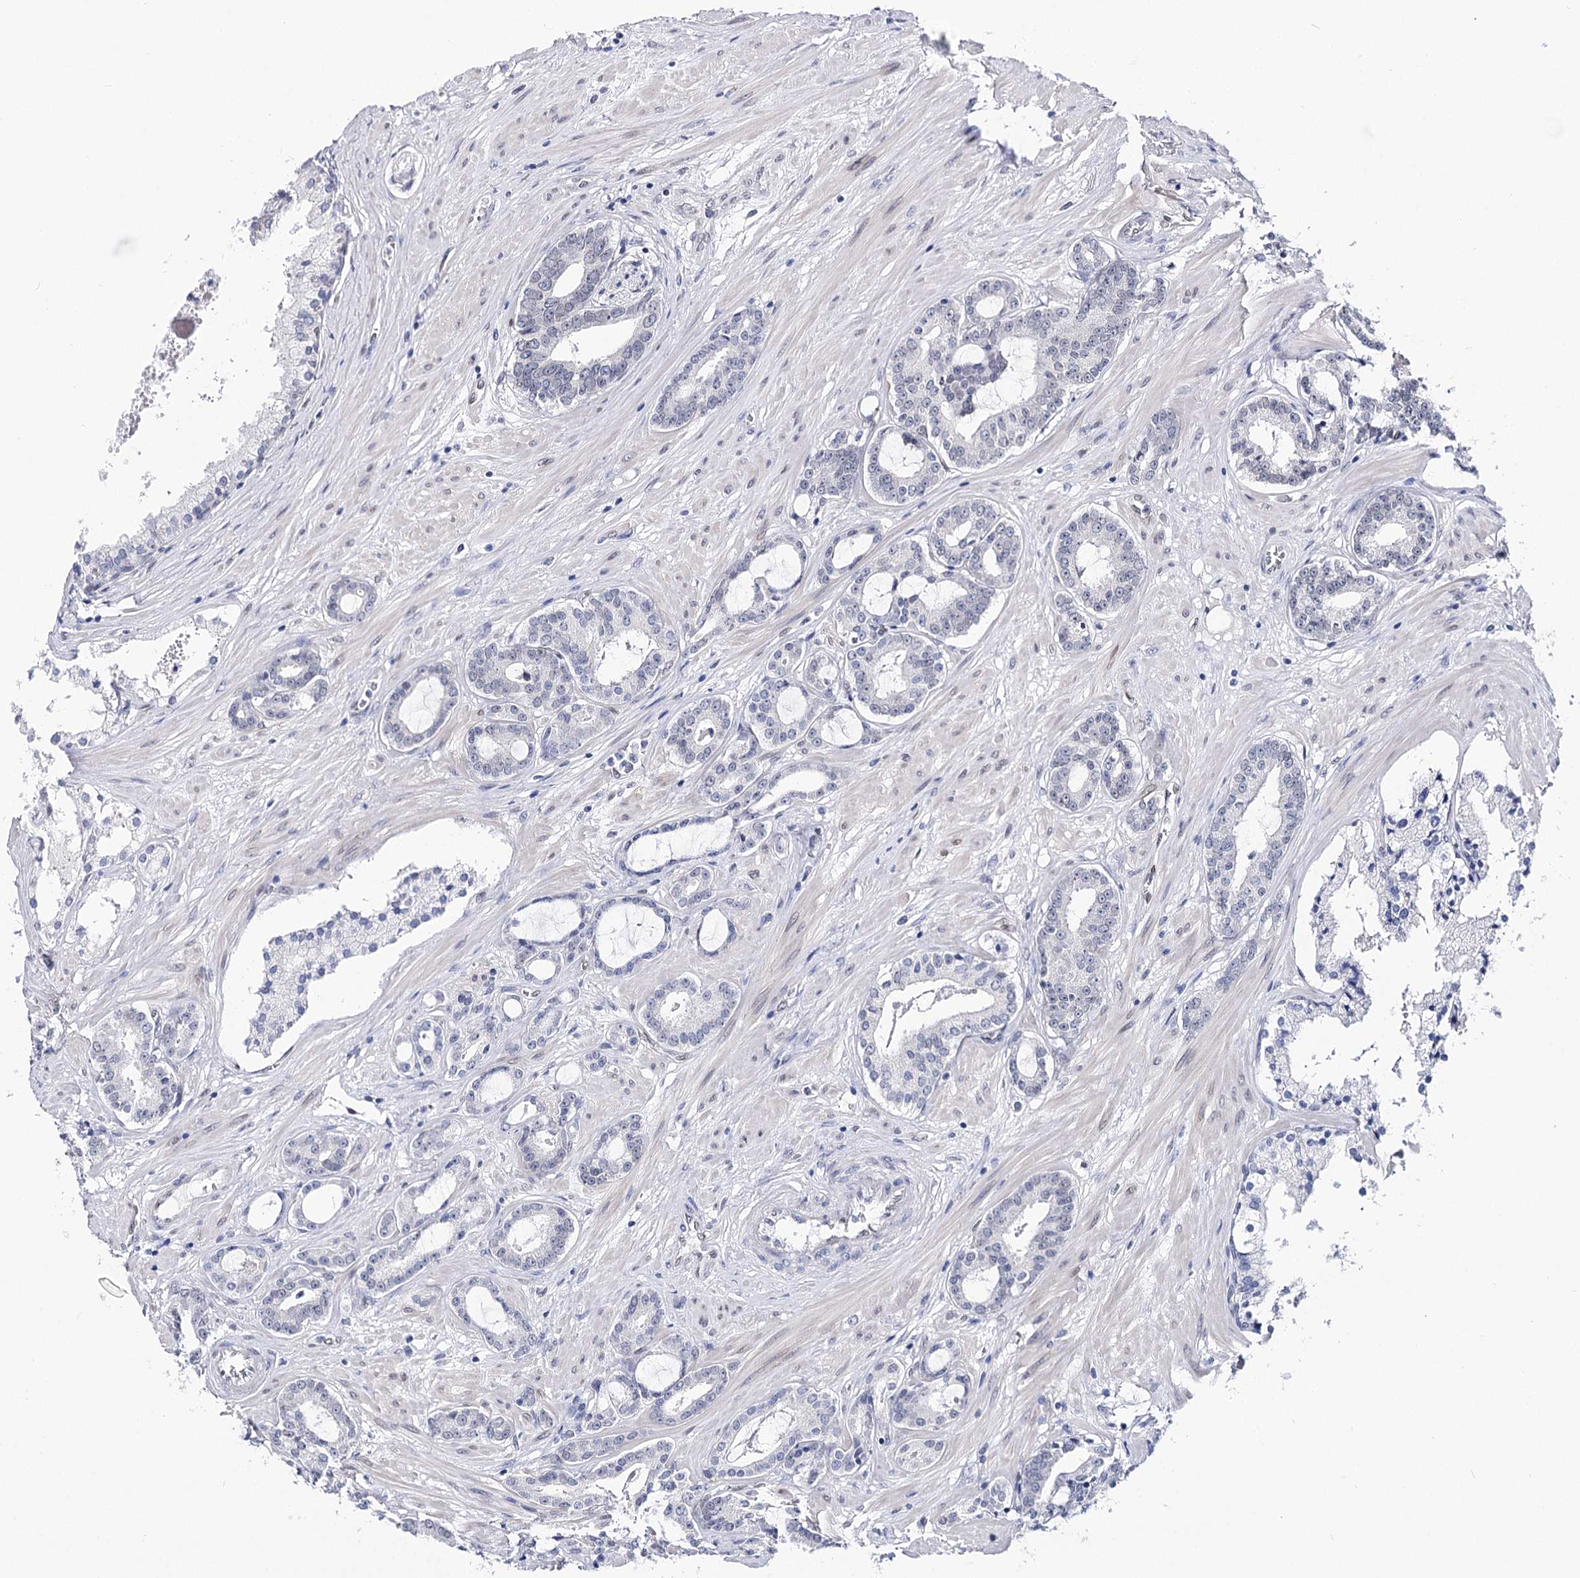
{"staining": {"intensity": "negative", "quantity": "none", "location": "none"}, "tissue": "prostate cancer", "cell_type": "Tumor cells", "image_type": "cancer", "snomed": [{"axis": "morphology", "description": "Adenocarcinoma, High grade"}, {"axis": "topography", "description": "Prostate"}], "caption": "Image shows no protein positivity in tumor cells of prostate cancer (adenocarcinoma (high-grade)) tissue. (Brightfield microscopy of DAB immunohistochemistry at high magnification).", "gene": "TMEM201", "patient": {"sex": "male", "age": 58}}